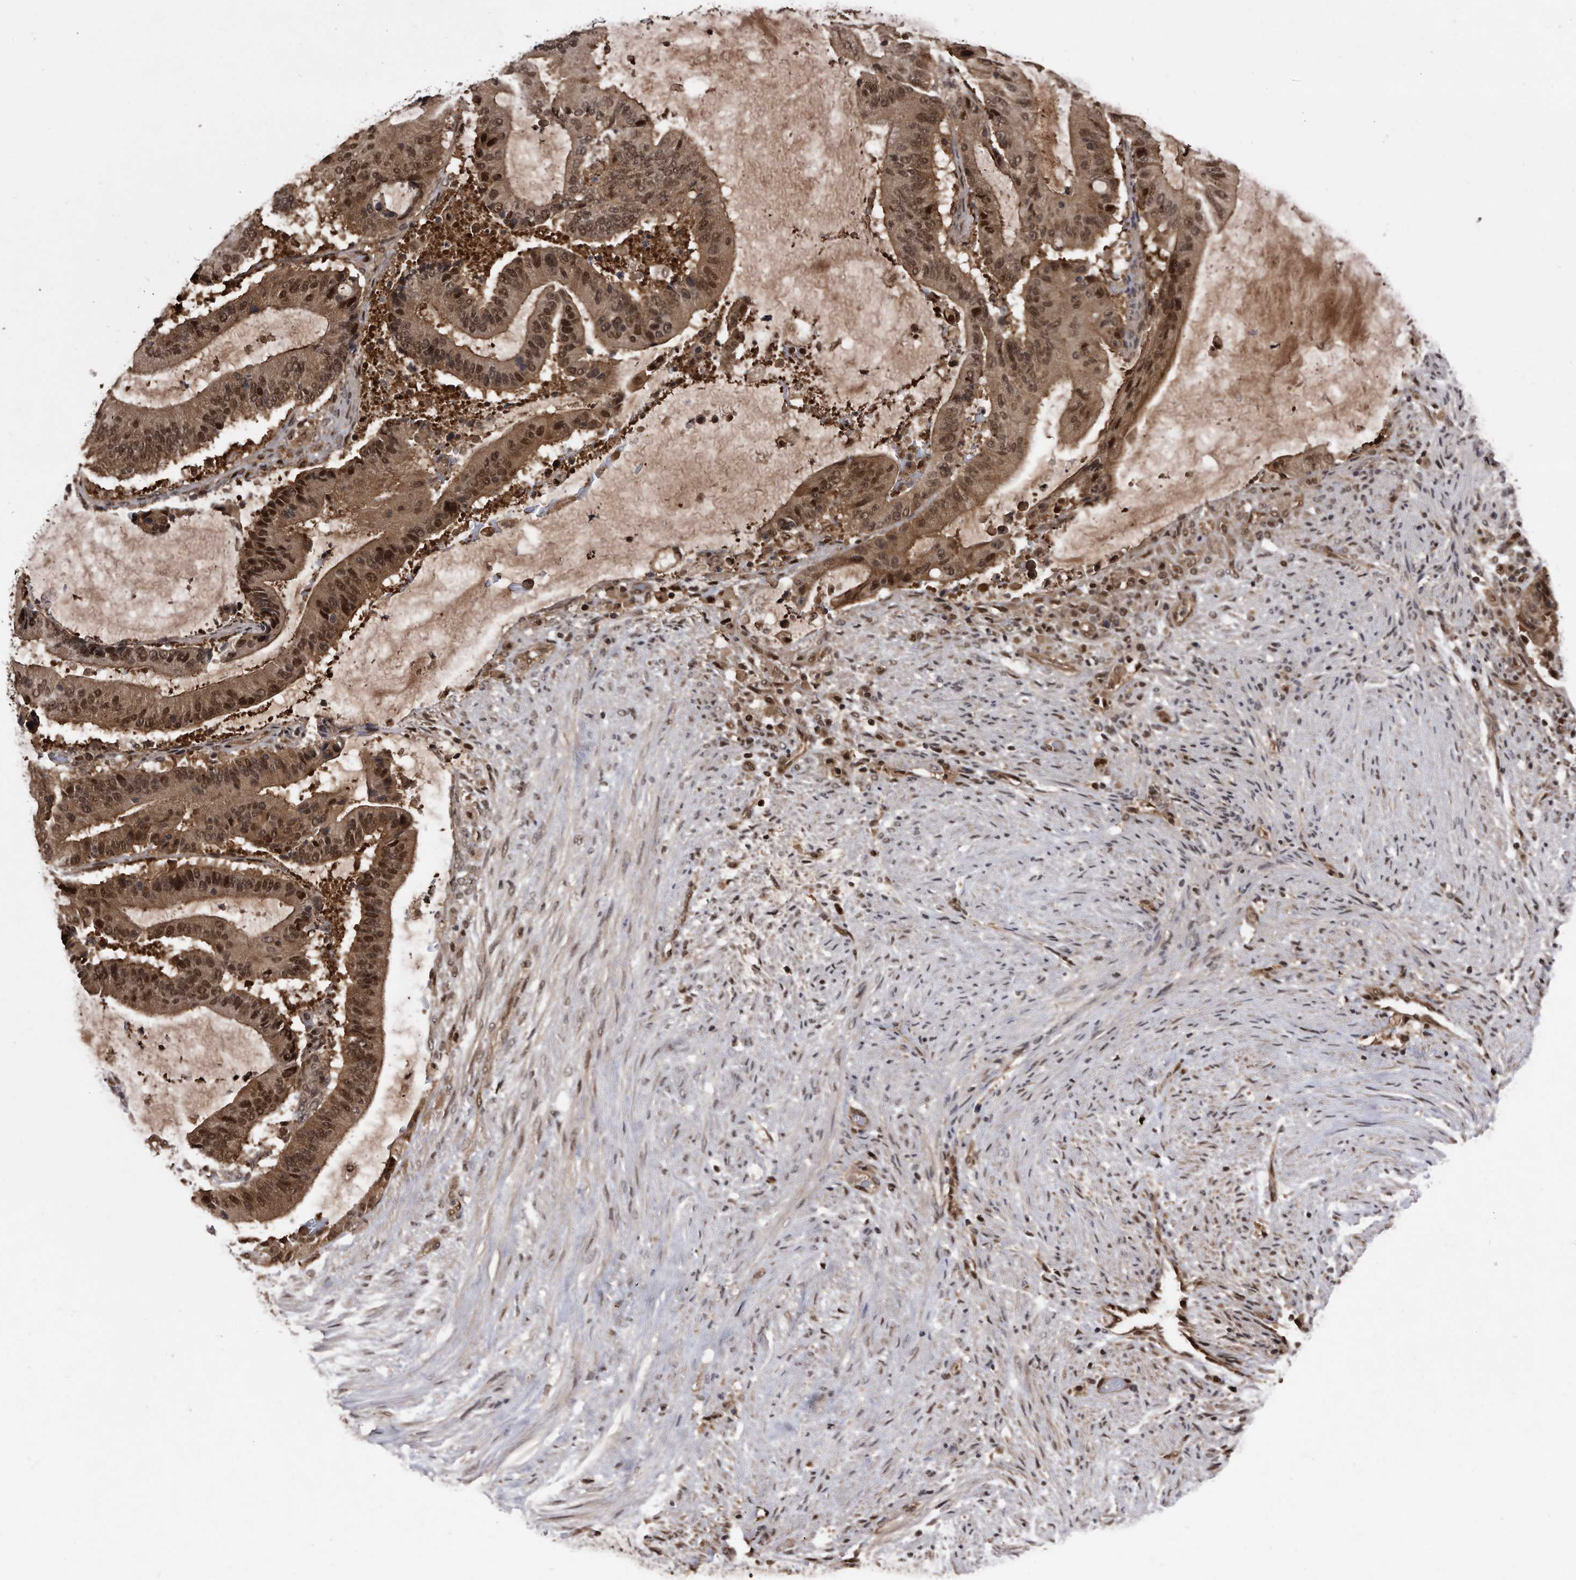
{"staining": {"intensity": "moderate", "quantity": ">75%", "location": "cytoplasmic/membranous,nuclear"}, "tissue": "liver cancer", "cell_type": "Tumor cells", "image_type": "cancer", "snomed": [{"axis": "morphology", "description": "Normal tissue, NOS"}, {"axis": "morphology", "description": "Cholangiocarcinoma"}, {"axis": "topography", "description": "Liver"}, {"axis": "topography", "description": "Peripheral nerve tissue"}], "caption": "A high-resolution image shows immunohistochemistry (IHC) staining of liver cancer (cholangiocarcinoma), which exhibits moderate cytoplasmic/membranous and nuclear staining in approximately >75% of tumor cells. (Stains: DAB (3,3'-diaminobenzidine) in brown, nuclei in blue, Microscopy: brightfield microscopy at high magnification).", "gene": "RAD23B", "patient": {"sex": "female", "age": 73}}